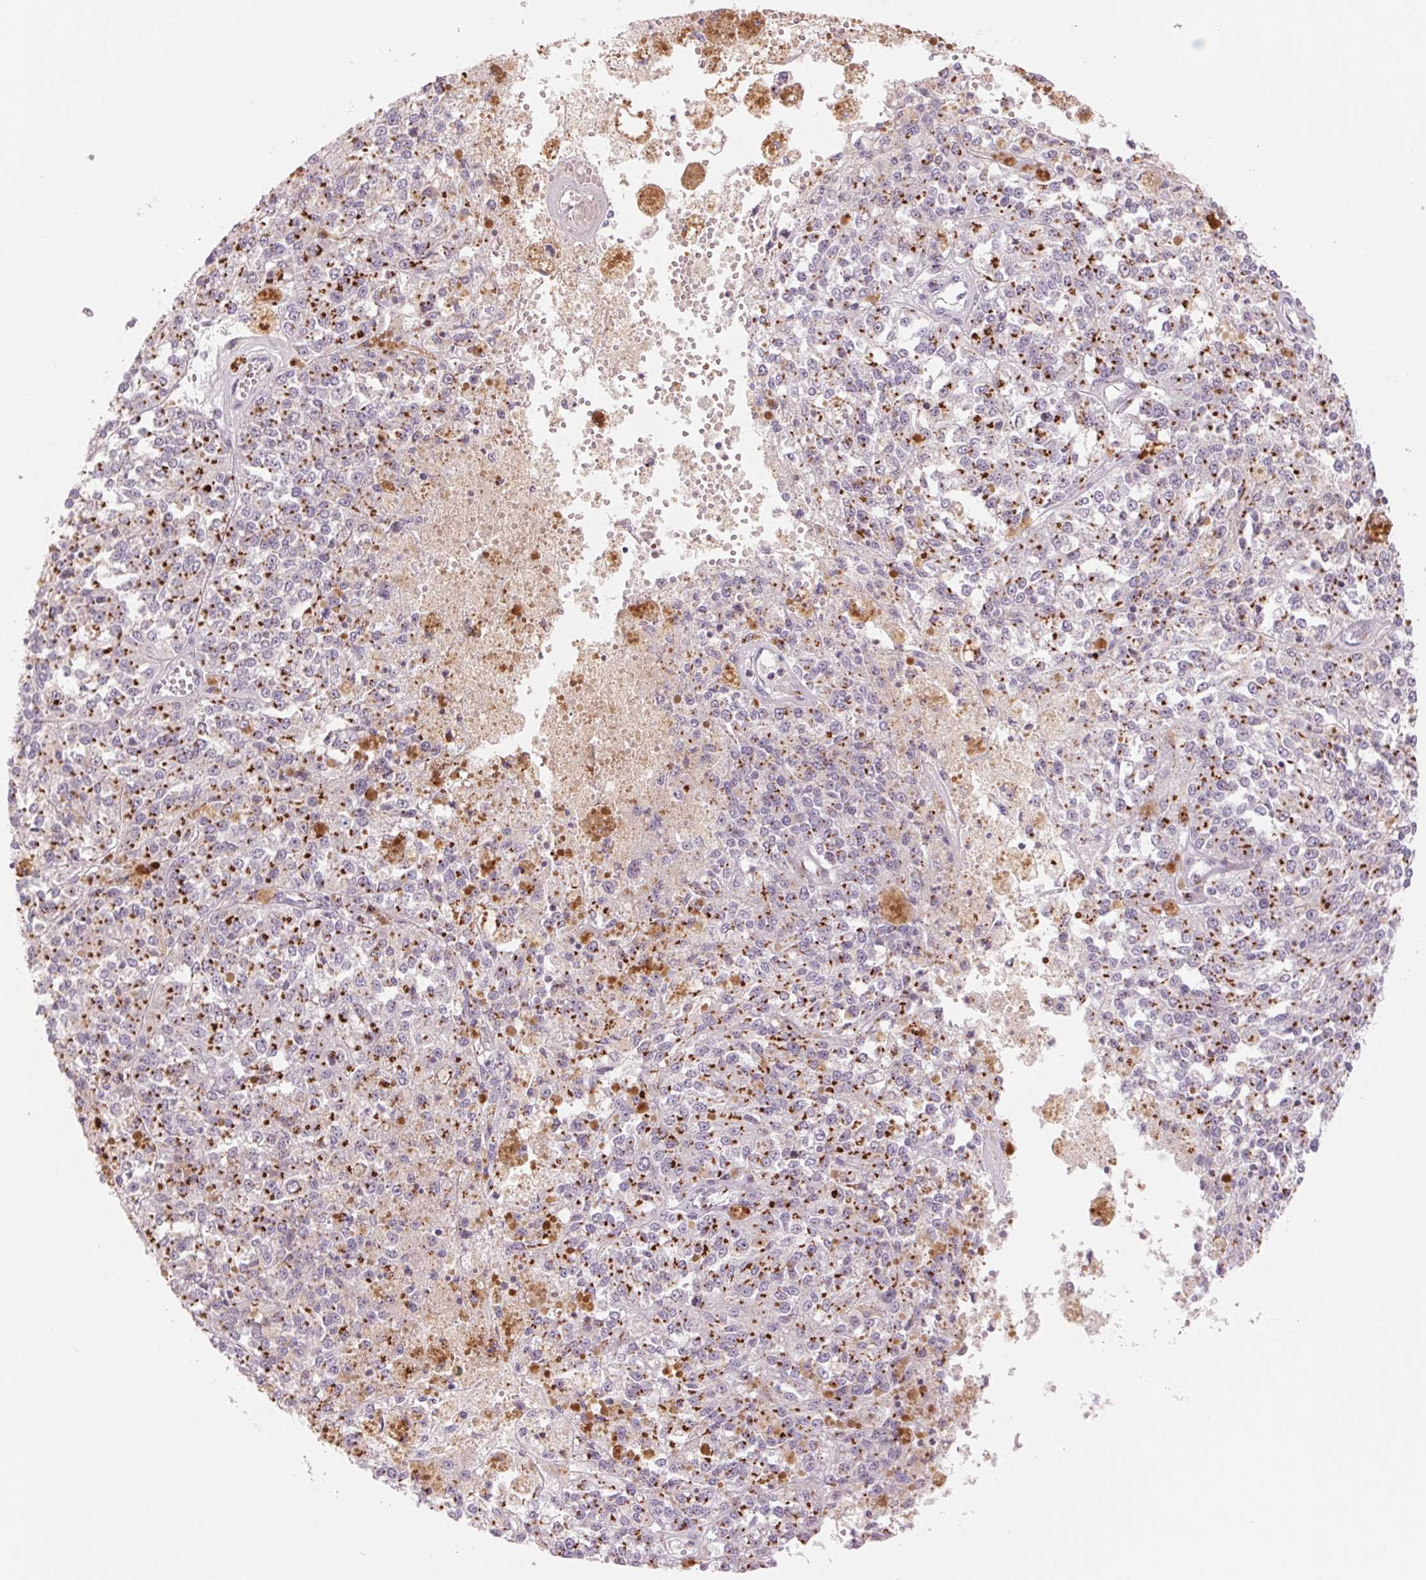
{"staining": {"intensity": "strong", "quantity": ">75%", "location": "cytoplasmic/membranous"}, "tissue": "melanoma", "cell_type": "Tumor cells", "image_type": "cancer", "snomed": [{"axis": "morphology", "description": "Malignant melanoma, Metastatic site"}, {"axis": "topography", "description": "Lymph node"}], "caption": "High-power microscopy captured an IHC histopathology image of melanoma, revealing strong cytoplasmic/membranous expression in about >75% of tumor cells.", "gene": "GALNT7", "patient": {"sex": "female", "age": 64}}